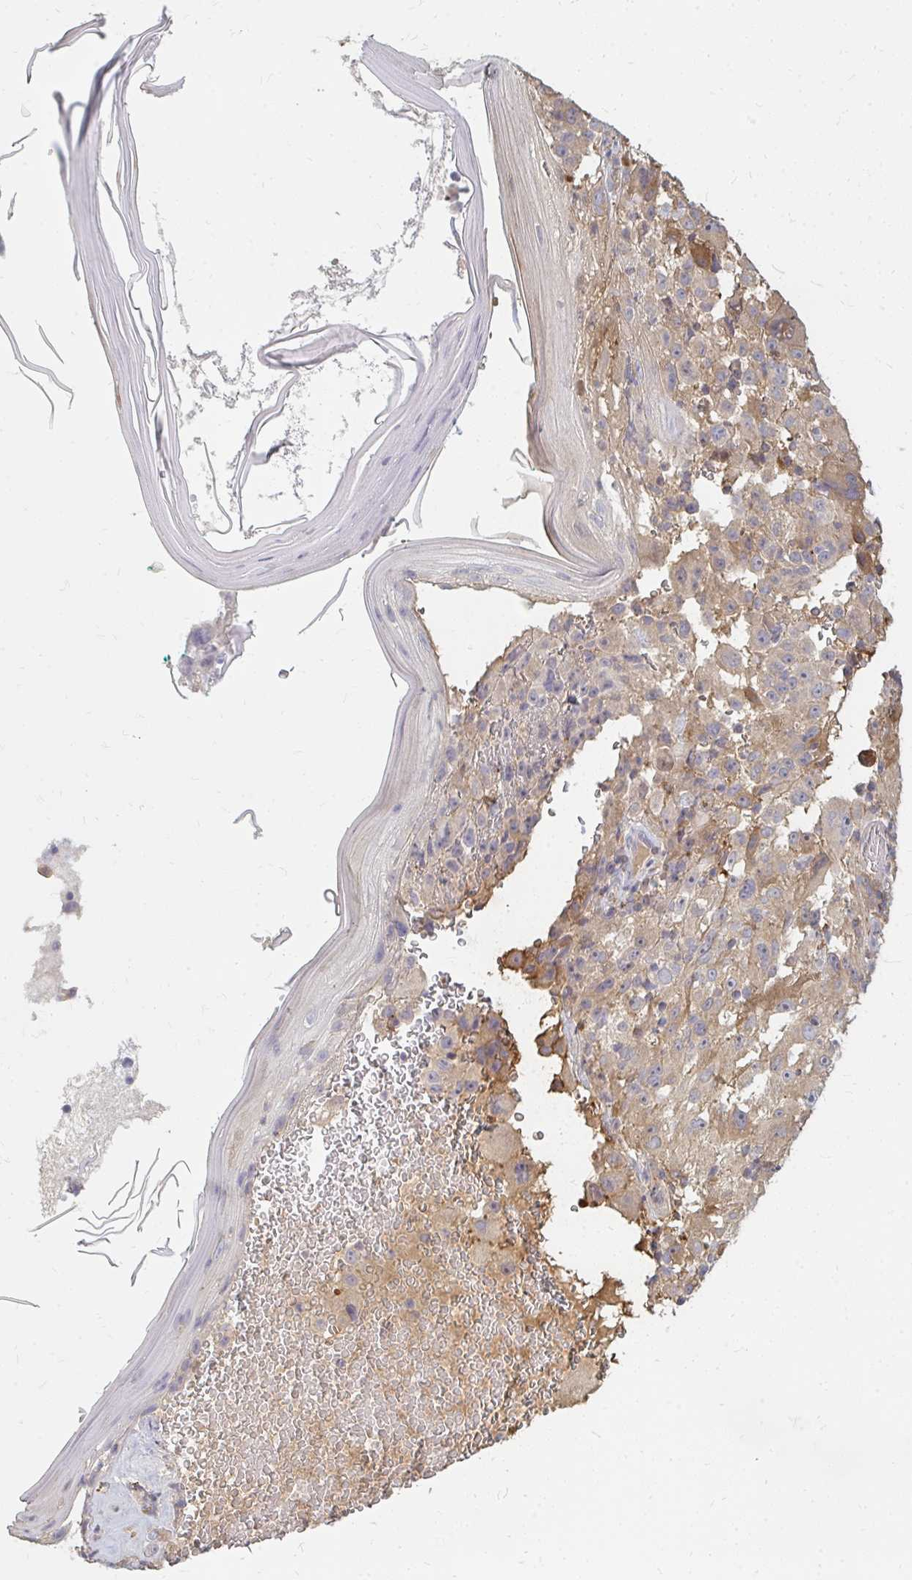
{"staining": {"intensity": "weak", "quantity": "<25%", "location": "cytoplasmic/membranous"}, "tissue": "melanoma", "cell_type": "Tumor cells", "image_type": "cancer", "snomed": [{"axis": "morphology", "description": "Malignant melanoma, NOS"}, {"axis": "topography", "description": "Skin"}], "caption": "Immunohistochemistry of human malignant melanoma exhibits no staining in tumor cells.", "gene": "ZNF285", "patient": {"sex": "female", "age": 71}}